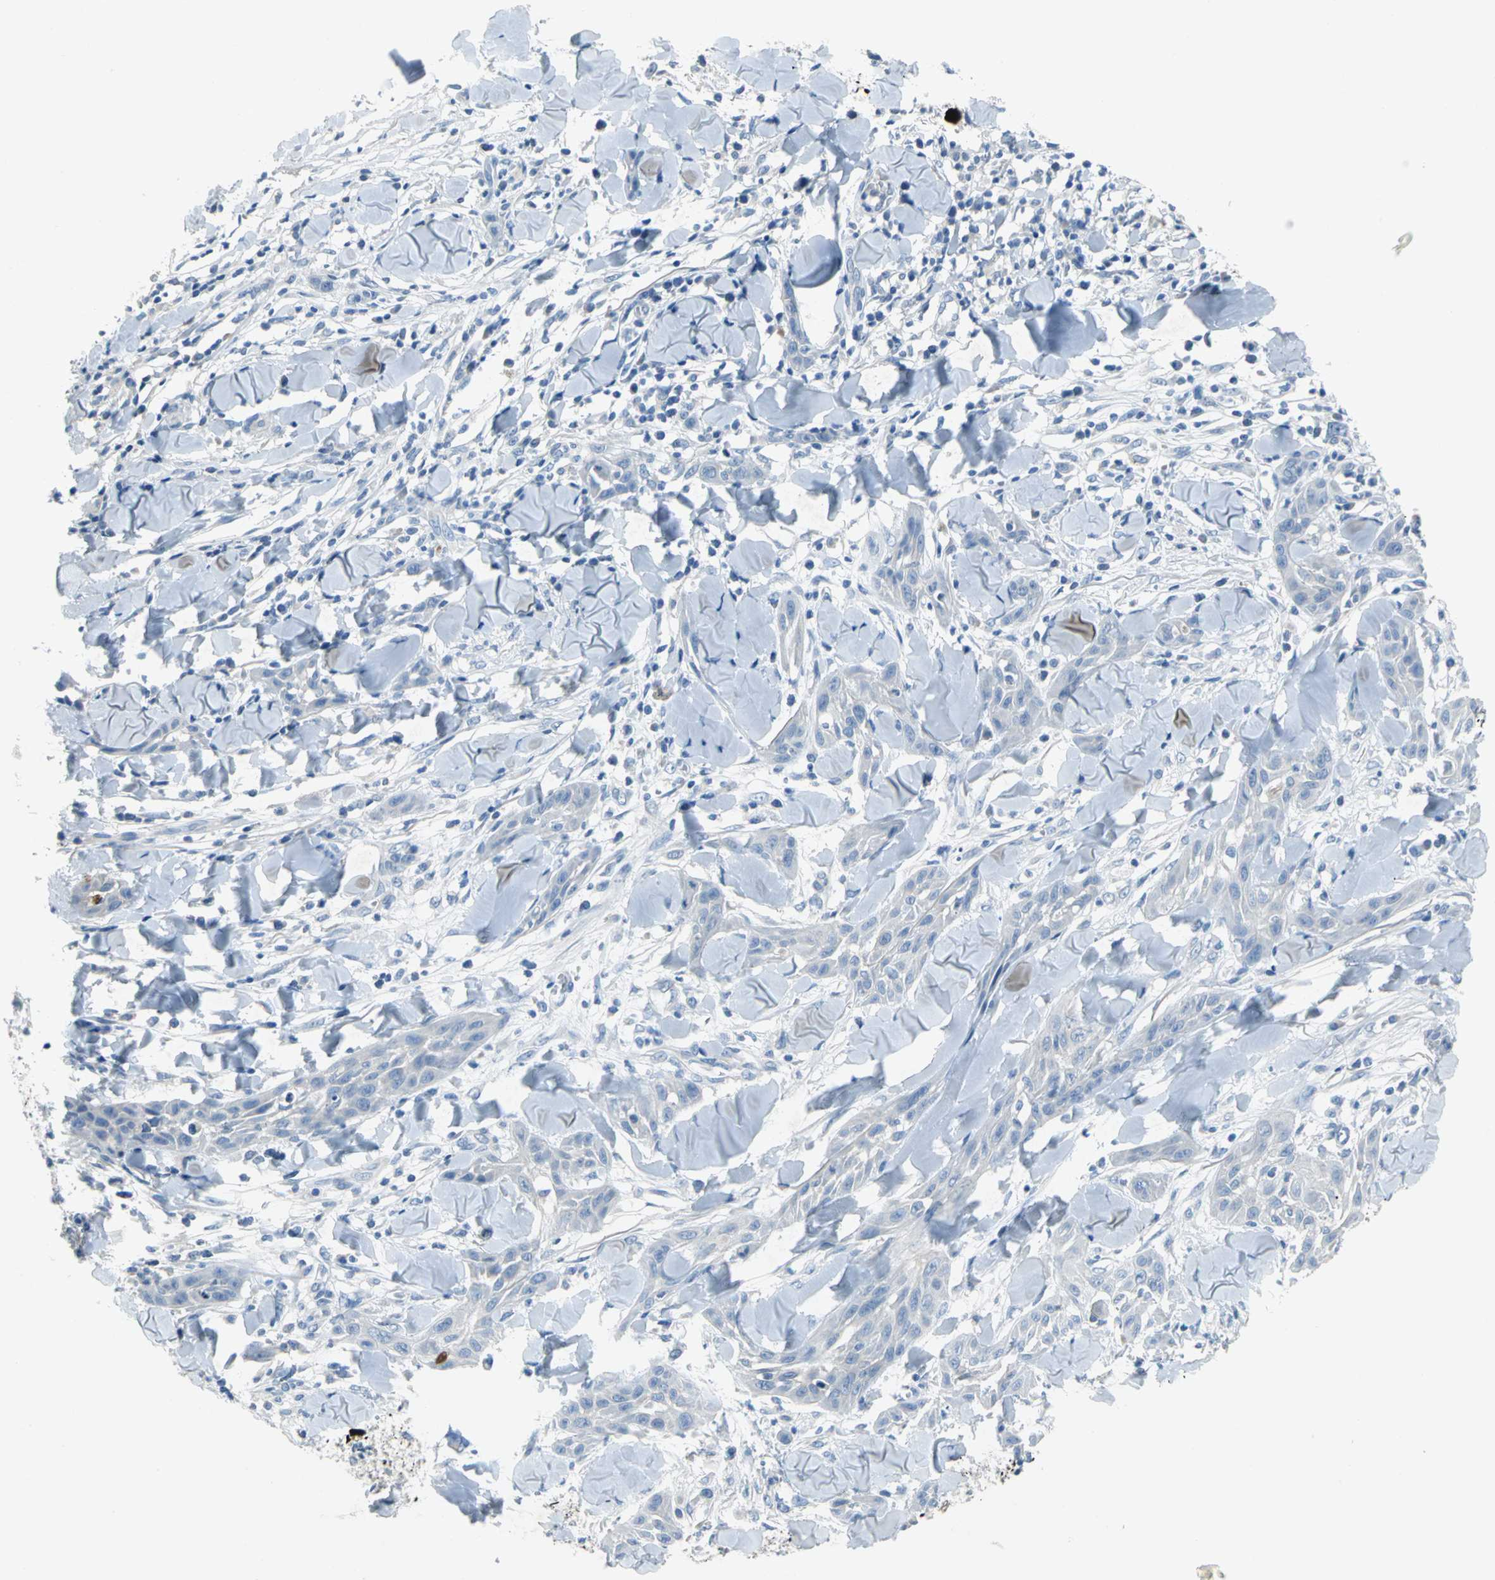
{"staining": {"intensity": "negative", "quantity": "none", "location": "none"}, "tissue": "skin cancer", "cell_type": "Tumor cells", "image_type": "cancer", "snomed": [{"axis": "morphology", "description": "Squamous cell carcinoma, NOS"}, {"axis": "topography", "description": "Skin"}], "caption": "The image exhibits no significant staining in tumor cells of squamous cell carcinoma (skin). Nuclei are stained in blue.", "gene": "PTGDS", "patient": {"sex": "male", "age": 24}}